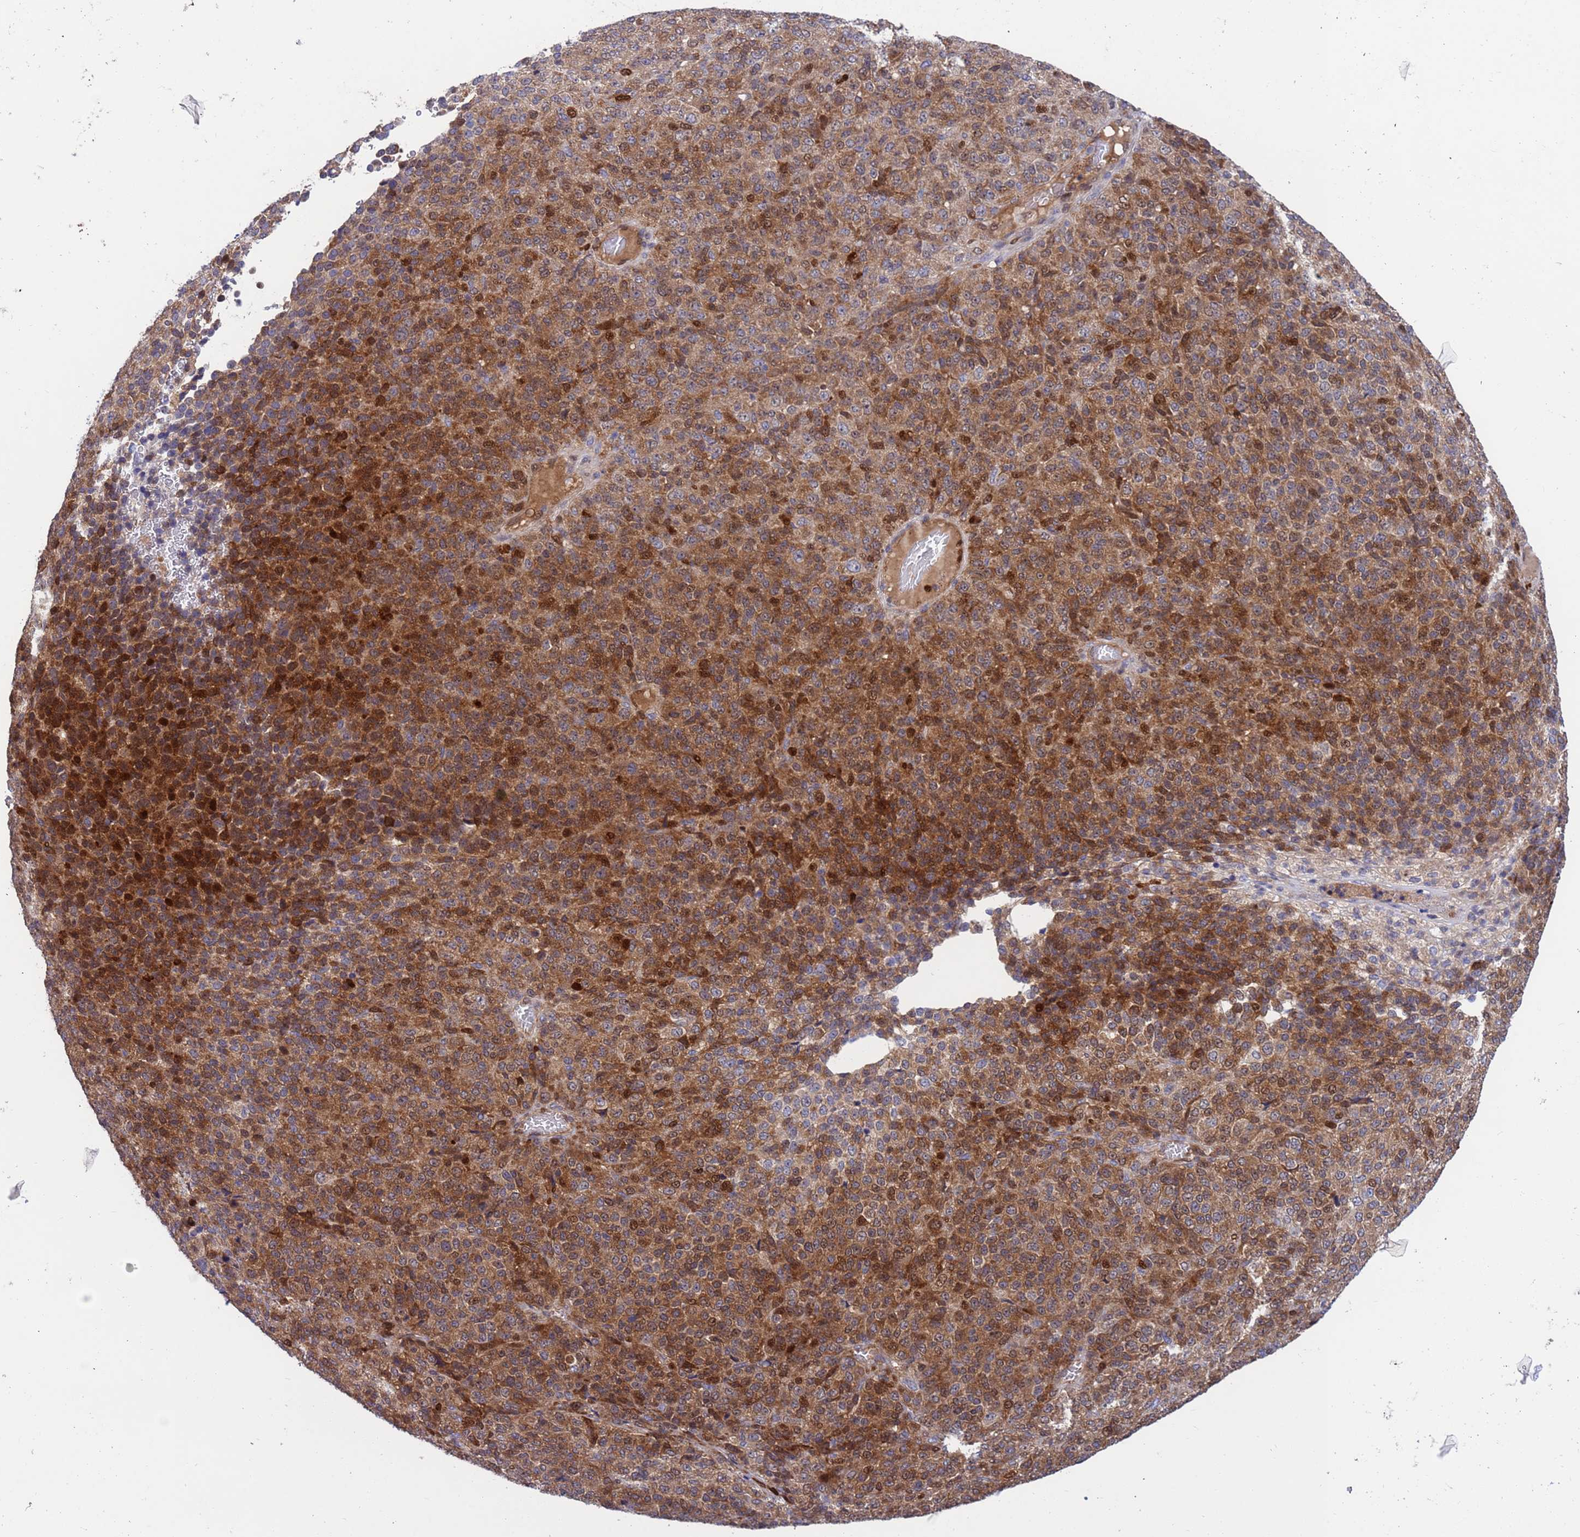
{"staining": {"intensity": "moderate", "quantity": ">75%", "location": "cytoplasmic/membranous,nuclear"}, "tissue": "melanoma", "cell_type": "Tumor cells", "image_type": "cancer", "snomed": [{"axis": "morphology", "description": "Malignant melanoma, Metastatic site"}, {"axis": "topography", "description": "Brain"}], "caption": "The image exhibits staining of melanoma, revealing moderate cytoplasmic/membranous and nuclear protein expression (brown color) within tumor cells.", "gene": "FOXRED1", "patient": {"sex": "female", "age": 56}}